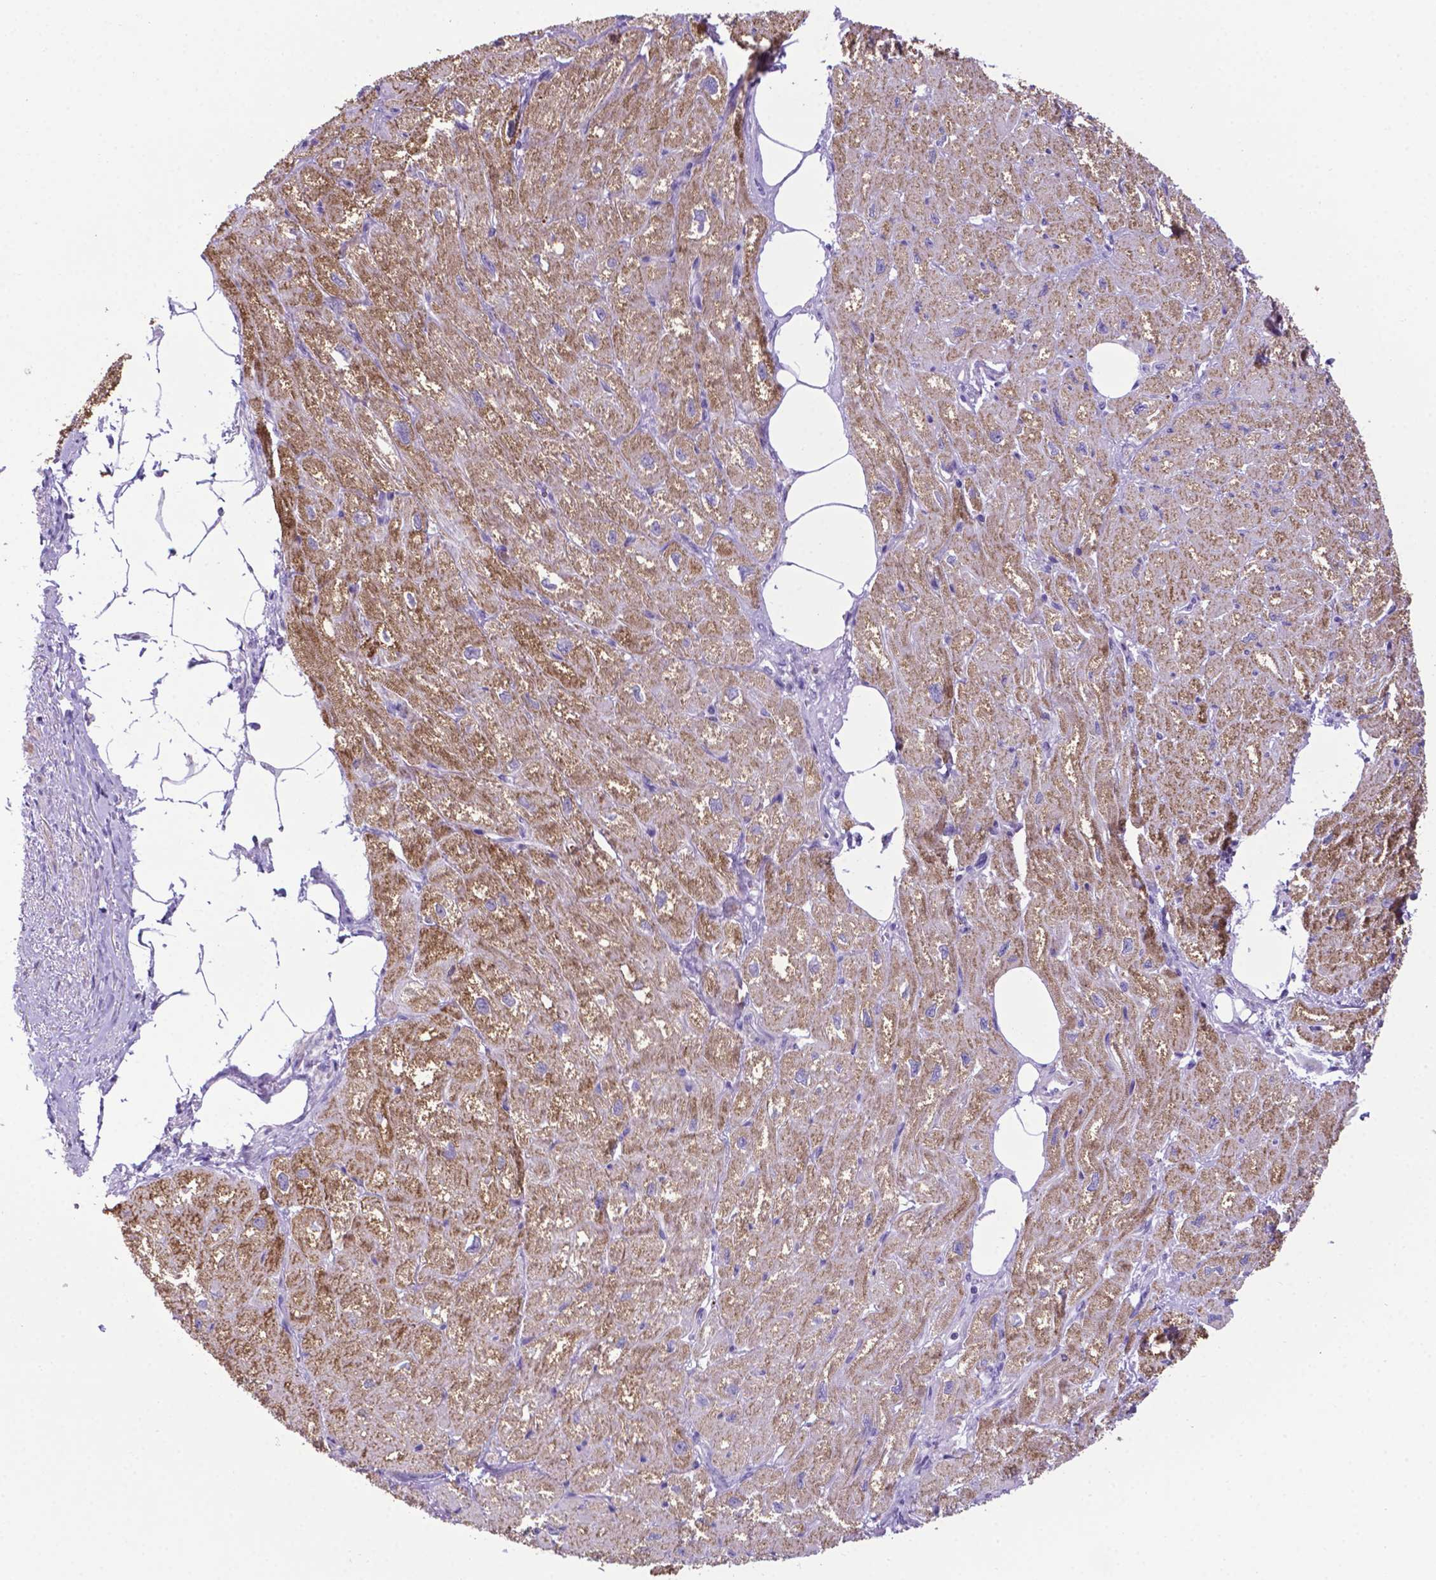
{"staining": {"intensity": "moderate", "quantity": ">75%", "location": "cytoplasmic/membranous"}, "tissue": "heart muscle", "cell_type": "Cardiomyocytes", "image_type": "normal", "snomed": [{"axis": "morphology", "description": "Normal tissue, NOS"}, {"axis": "topography", "description": "Heart"}], "caption": "This photomicrograph demonstrates benign heart muscle stained with IHC to label a protein in brown. The cytoplasmic/membranous of cardiomyocytes show moderate positivity for the protein. Nuclei are counter-stained blue.", "gene": "POU3F3", "patient": {"sex": "female", "age": 62}}